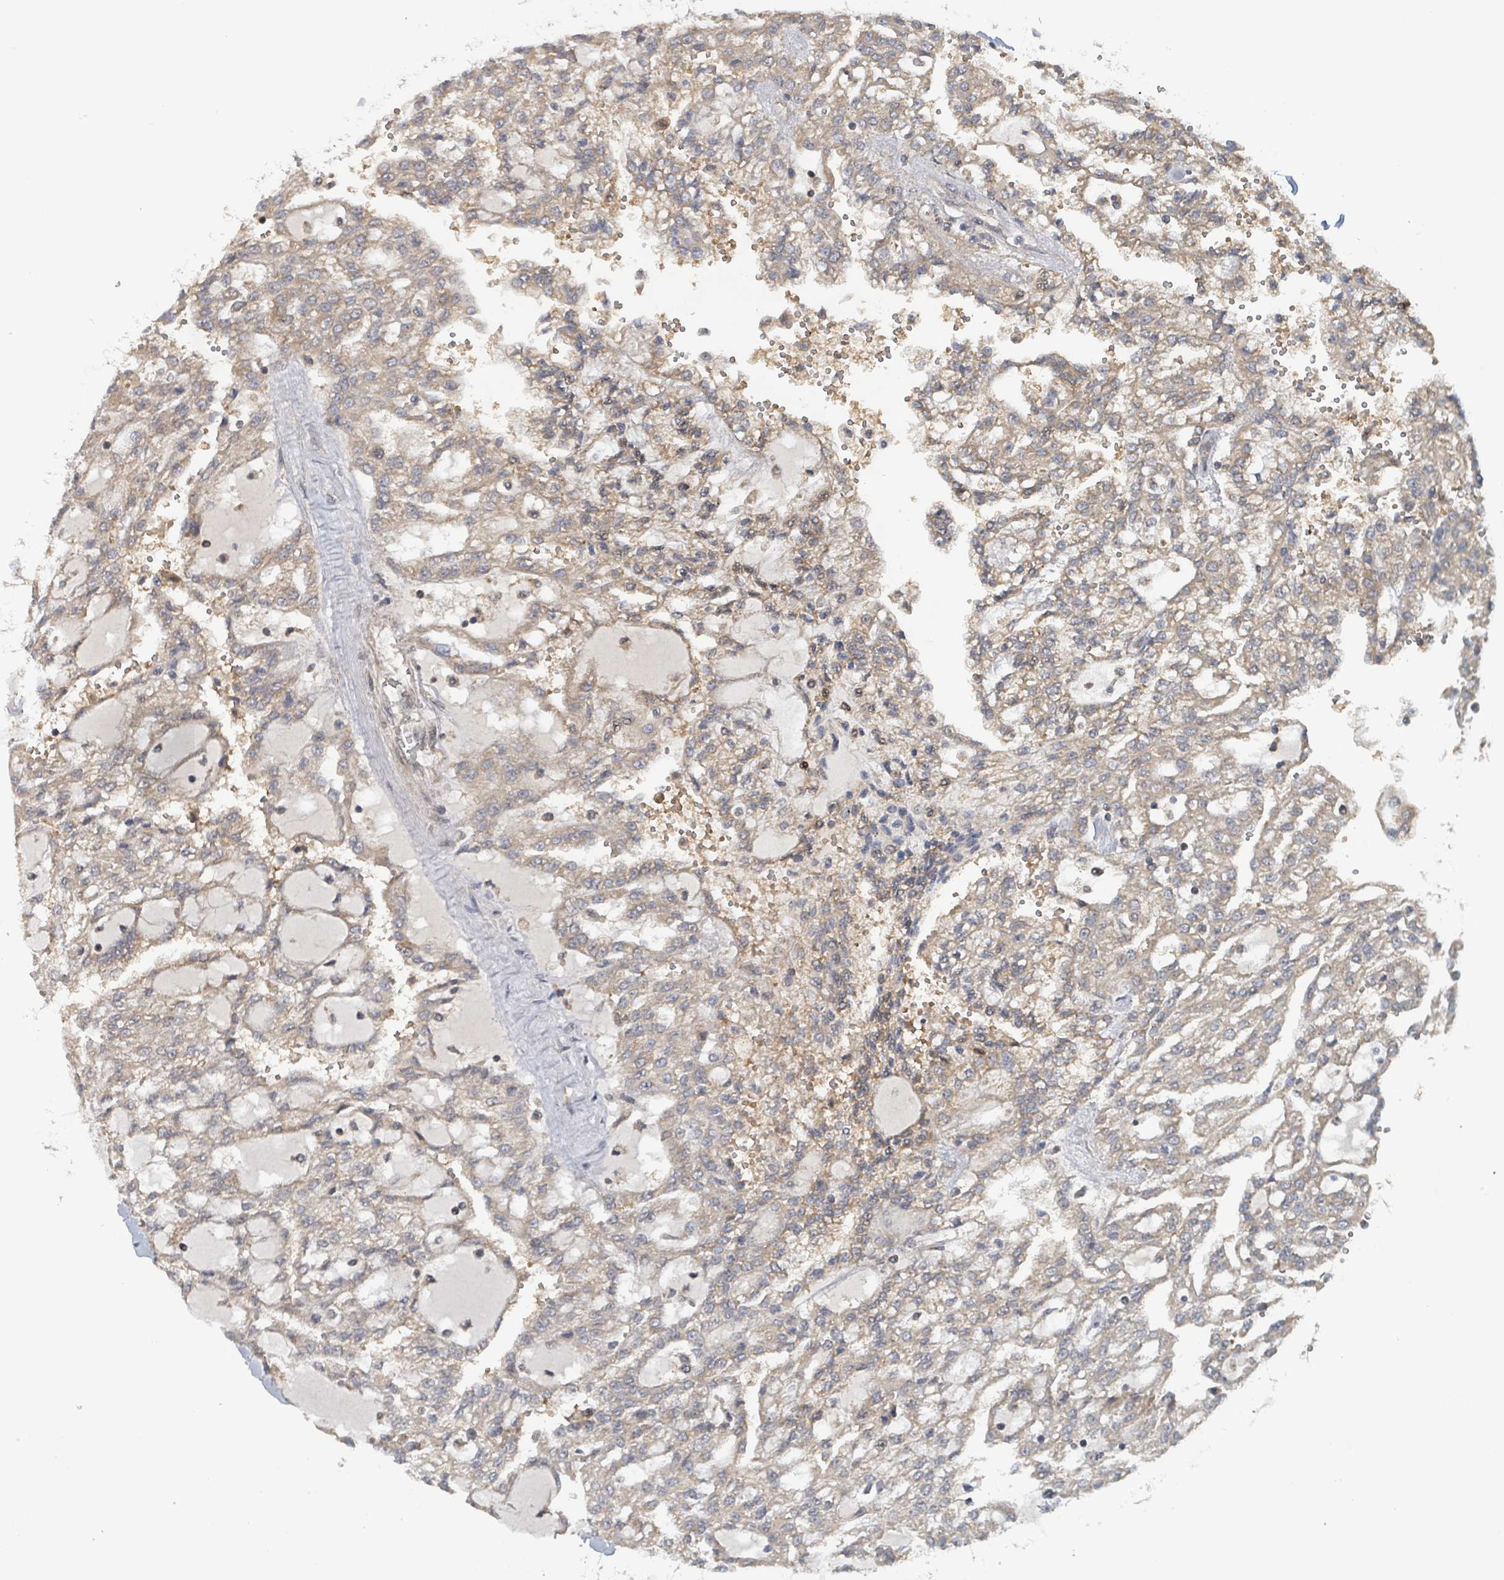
{"staining": {"intensity": "moderate", "quantity": "25%-75%", "location": "cytoplasmic/membranous"}, "tissue": "renal cancer", "cell_type": "Tumor cells", "image_type": "cancer", "snomed": [{"axis": "morphology", "description": "Adenocarcinoma, NOS"}, {"axis": "topography", "description": "Kidney"}], "caption": "The immunohistochemical stain shows moderate cytoplasmic/membranous positivity in tumor cells of renal cancer (adenocarcinoma) tissue.", "gene": "HIVEP1", "patient": {"sex": "male", "age": 63}}